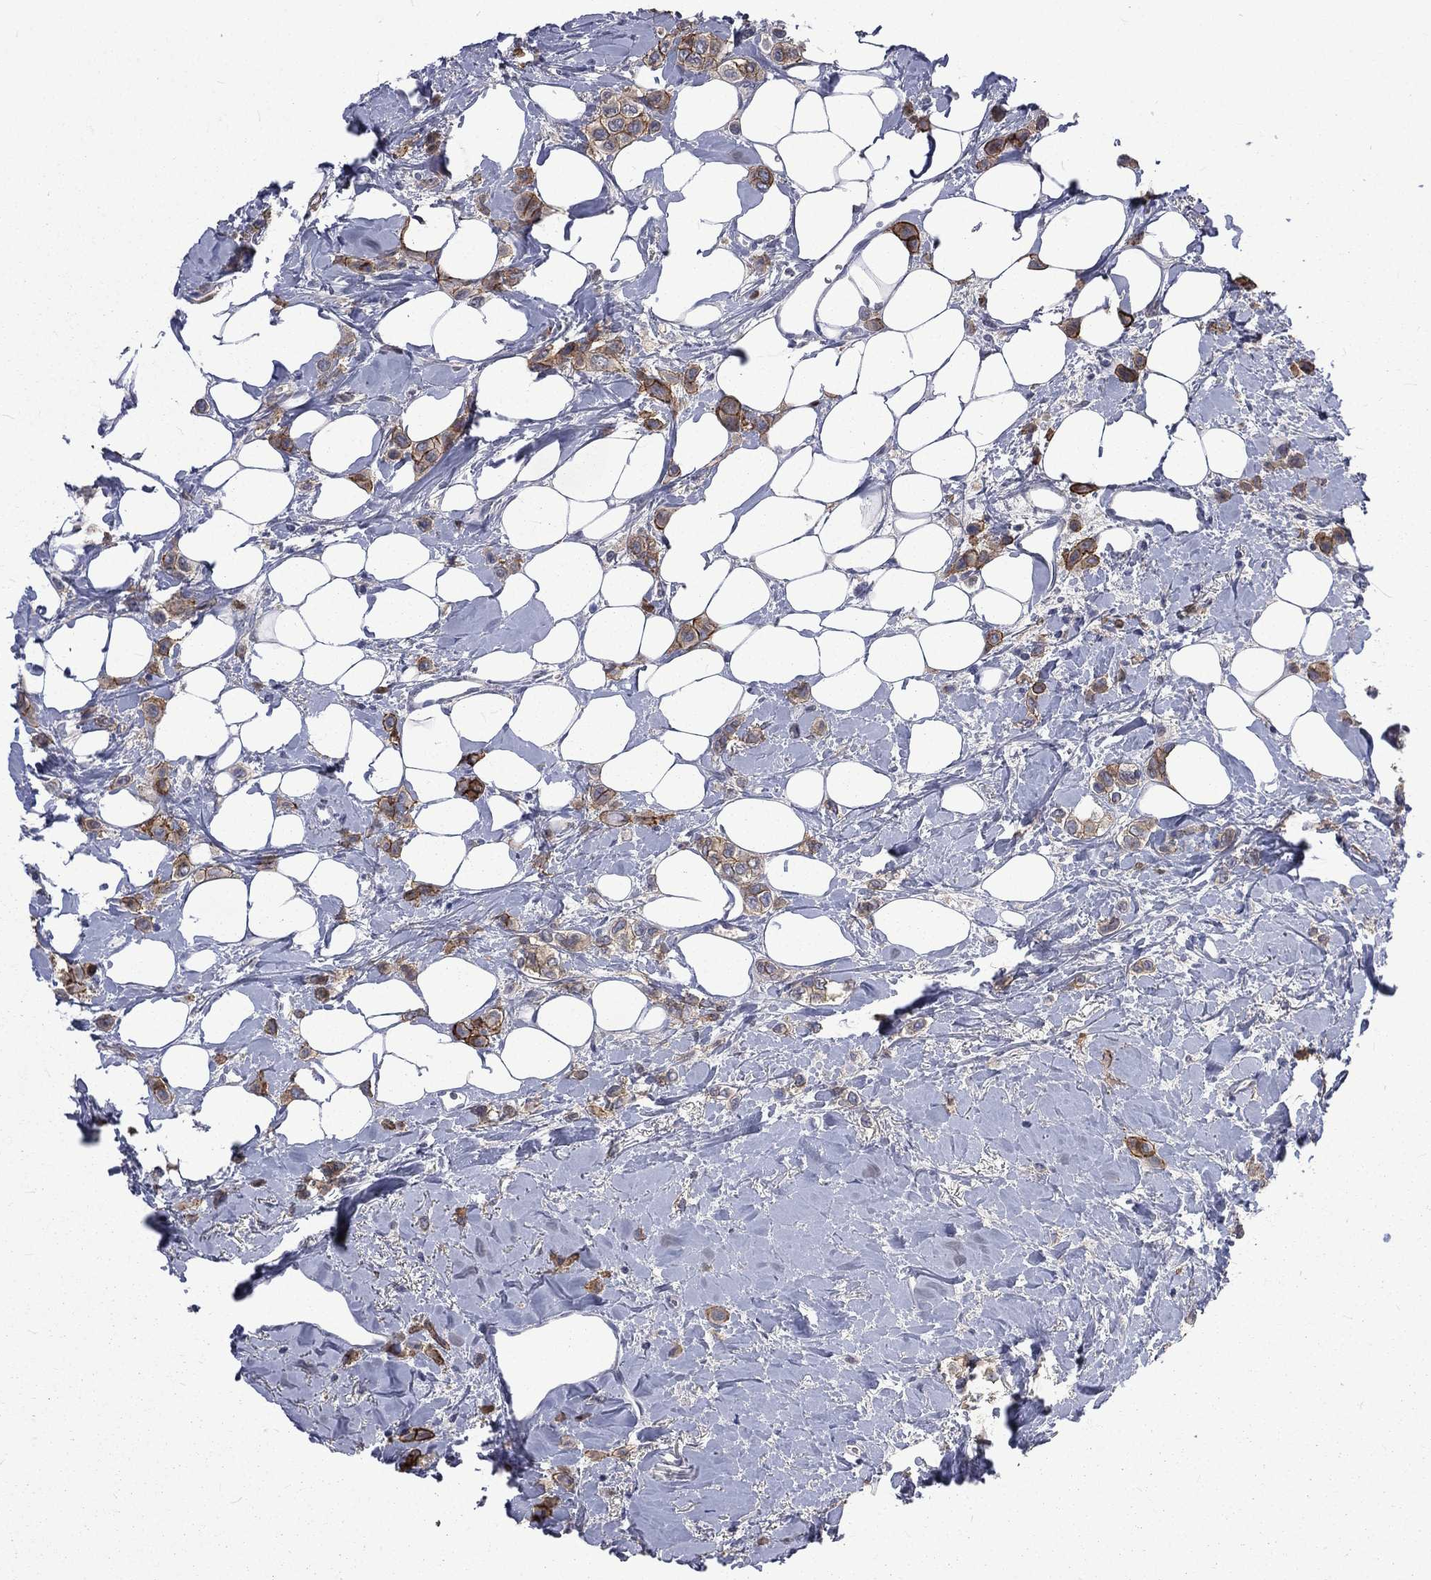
{"staining": {"intensity": "strong", "quantity": ">75%", "location": "cytoplasmic/membranous"}, "tissue": "breast cancer", "cell_type": "Tumor cells", "image_type": "cancer", "snomed": [{"axis": "morphology", "description": "Lobular carcinoma"}, {"axis": "topography", "description": "Breast"}], "caption": "Tumor cells reveal high levels of strong cytoplasmic/membranous staining in about >75% of cells in breast cancer. Using DAB (3,3'-diaminobenzidine) (brown) and hematoxylin (blue) stains, captured at high magnification using brightfield microscopy.", "gene": "CA12", "patient": {"sex": "female", "age": 66}}